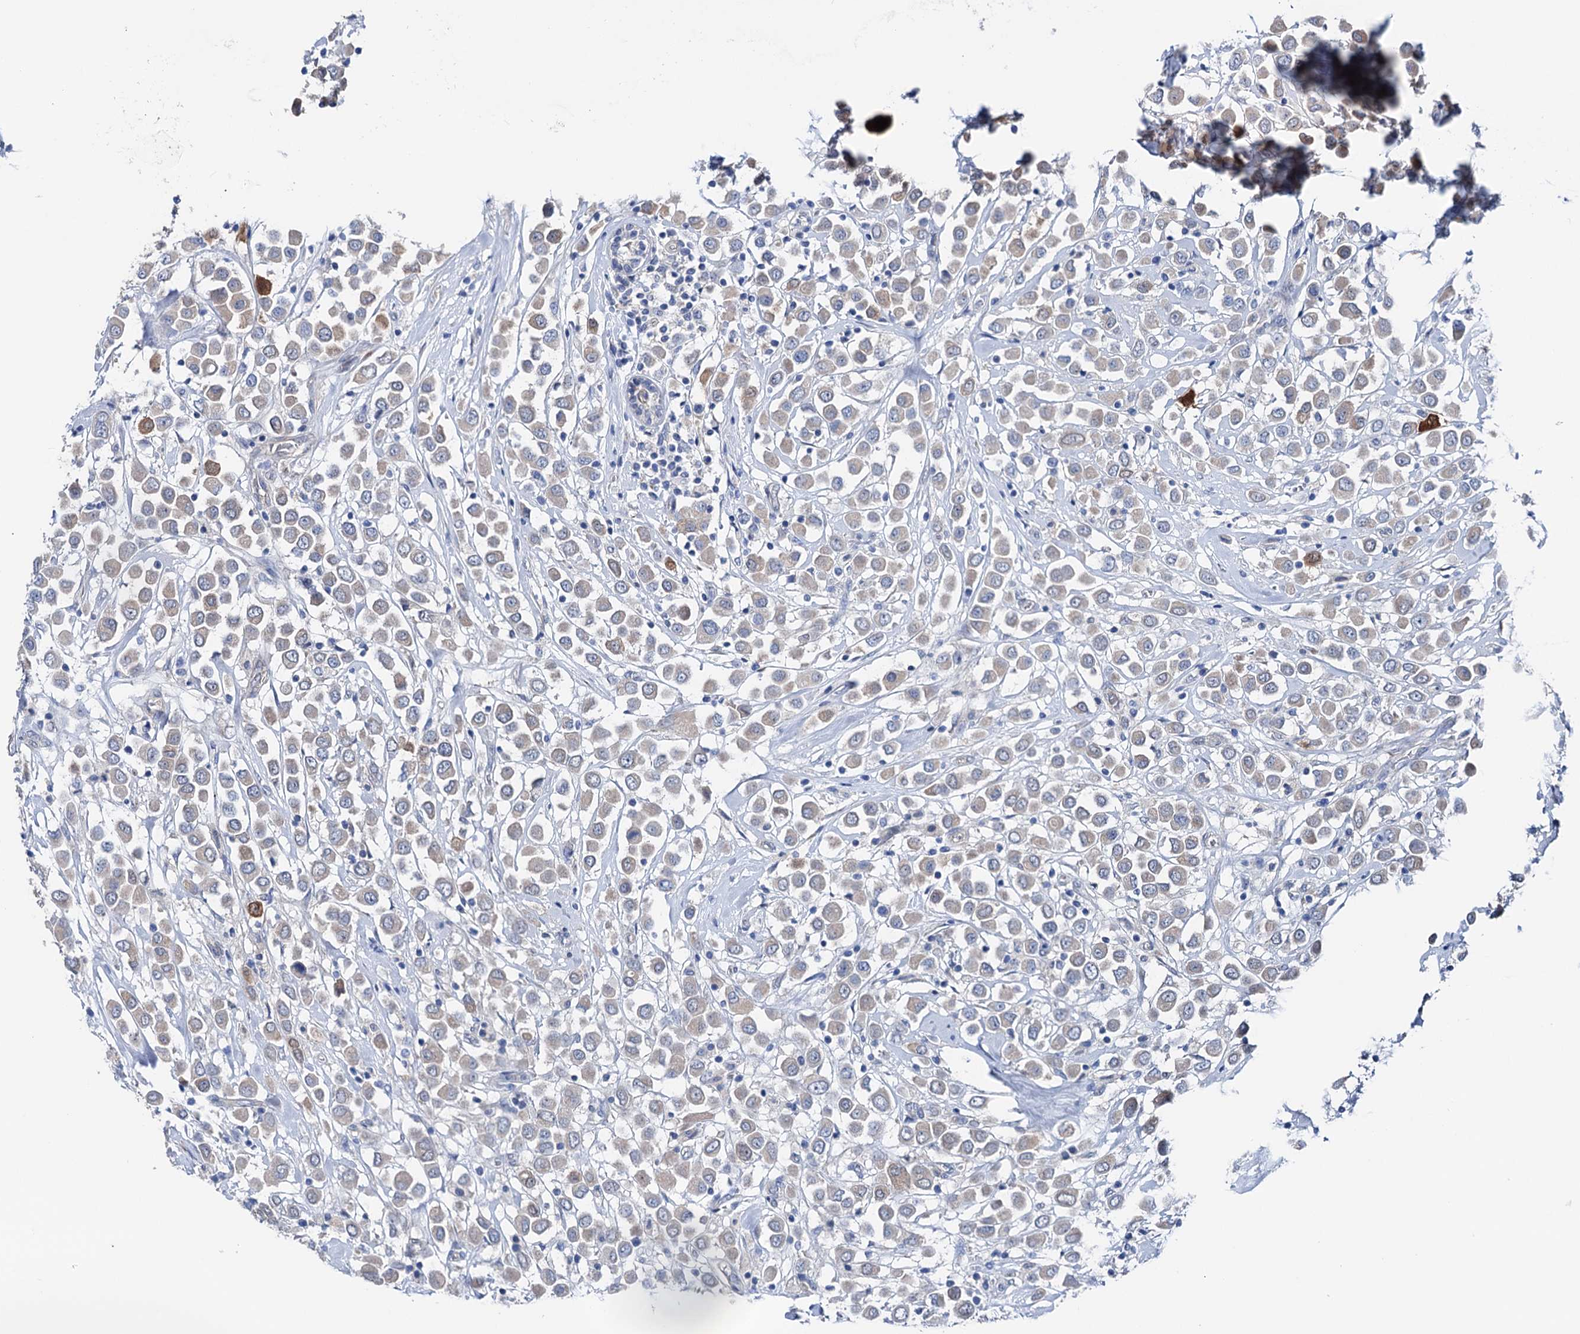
{"staining": {"intensity": "moderate", "quantity": "<25%", "location": "cytoplasmic/membranous"}, "tissue": "breast cancer", "cell_type": "Tumor cells", "image_type": "cancer", "snomed": [{"axis": "morphology", "description": "Duct carcinoma"}, {"axis": "topography", "description": "Breast"}], "caption": "Intraductal carcinoma (breast) stained for a protein (brown) displays moderate cytoplasmic/membranous positive positivity in about <25% of tumor cells.", "gene": "SHROOM1", "patient": {"sex": "female", "age": 61}}